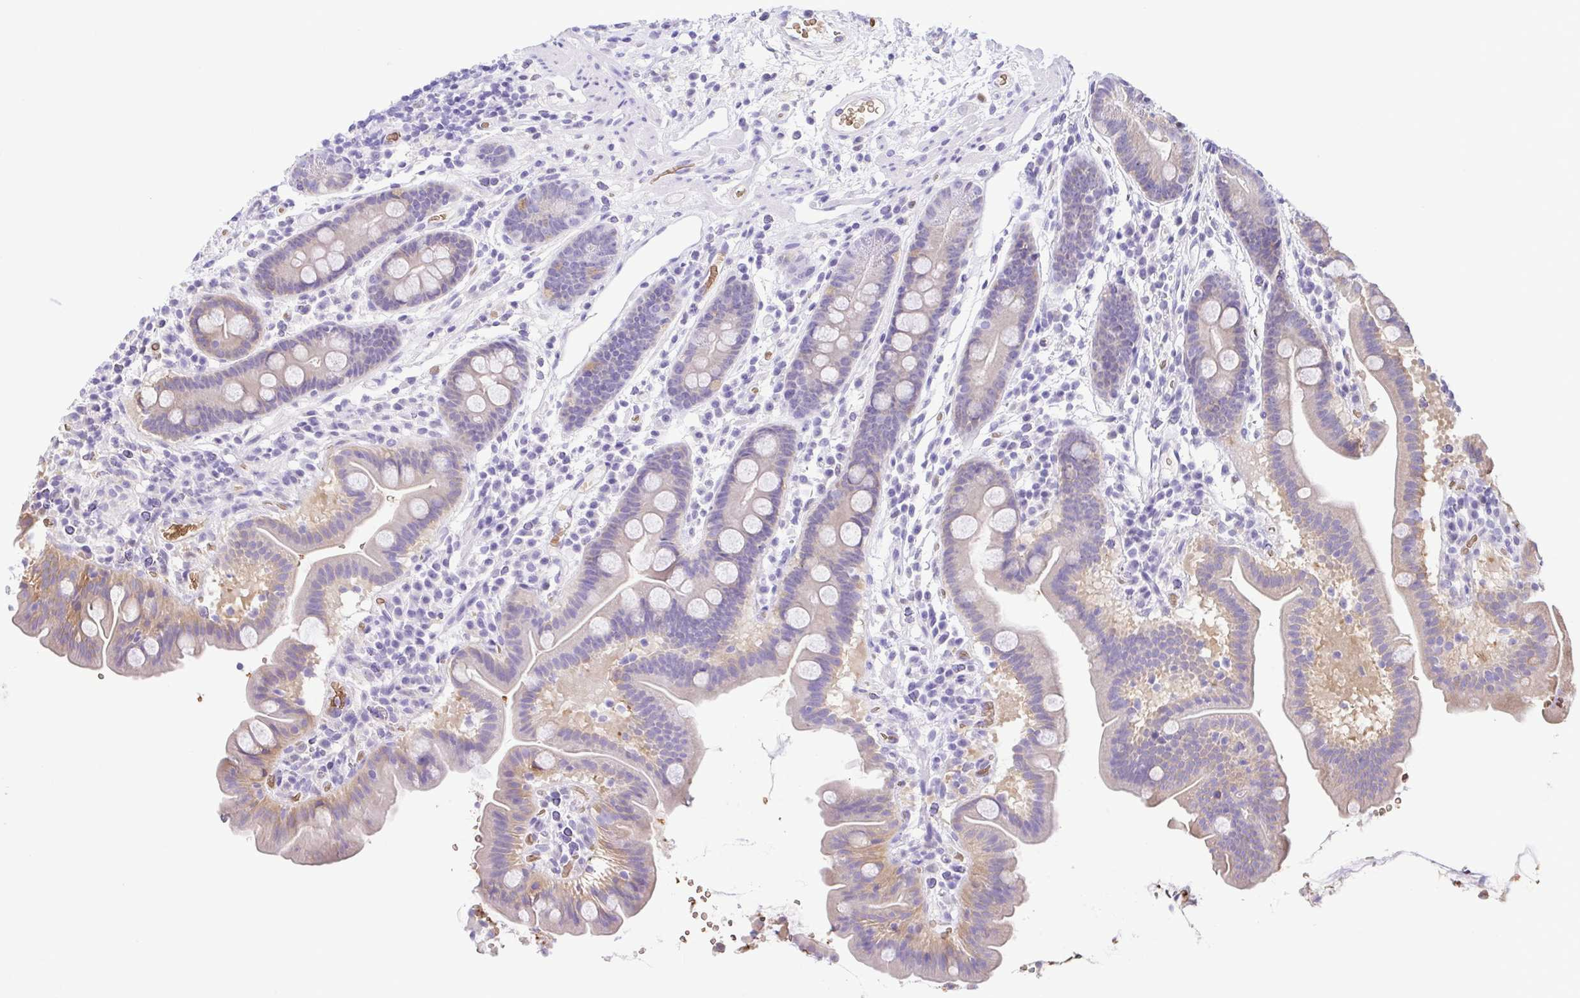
{"staining": {"intensity": "weak", "quantity": "<25%", "location": "cytoplasmic/membranous"}, "tissue": "small intestine", "cell_type": "Glandular cells", "image_type": "normal", "snomed": [{"axis": "morphology", "description": "Normal tissue, NOS"}, {"axis": "topography", "description": "Small intestine"}], "caption": "High power microscopy histopathology image of an immunohistochemistry (IHC) photomicrograph of benign small intestine, revealing no significant staining in glandular cells. The staining was performed using DAB to visualize the protein expression in brown, while the nuclei were stained in blue with hematoxylin (Magnification: 20x).", "gene": "EPB42", "patient": {"sex": "male", "age": 26}}